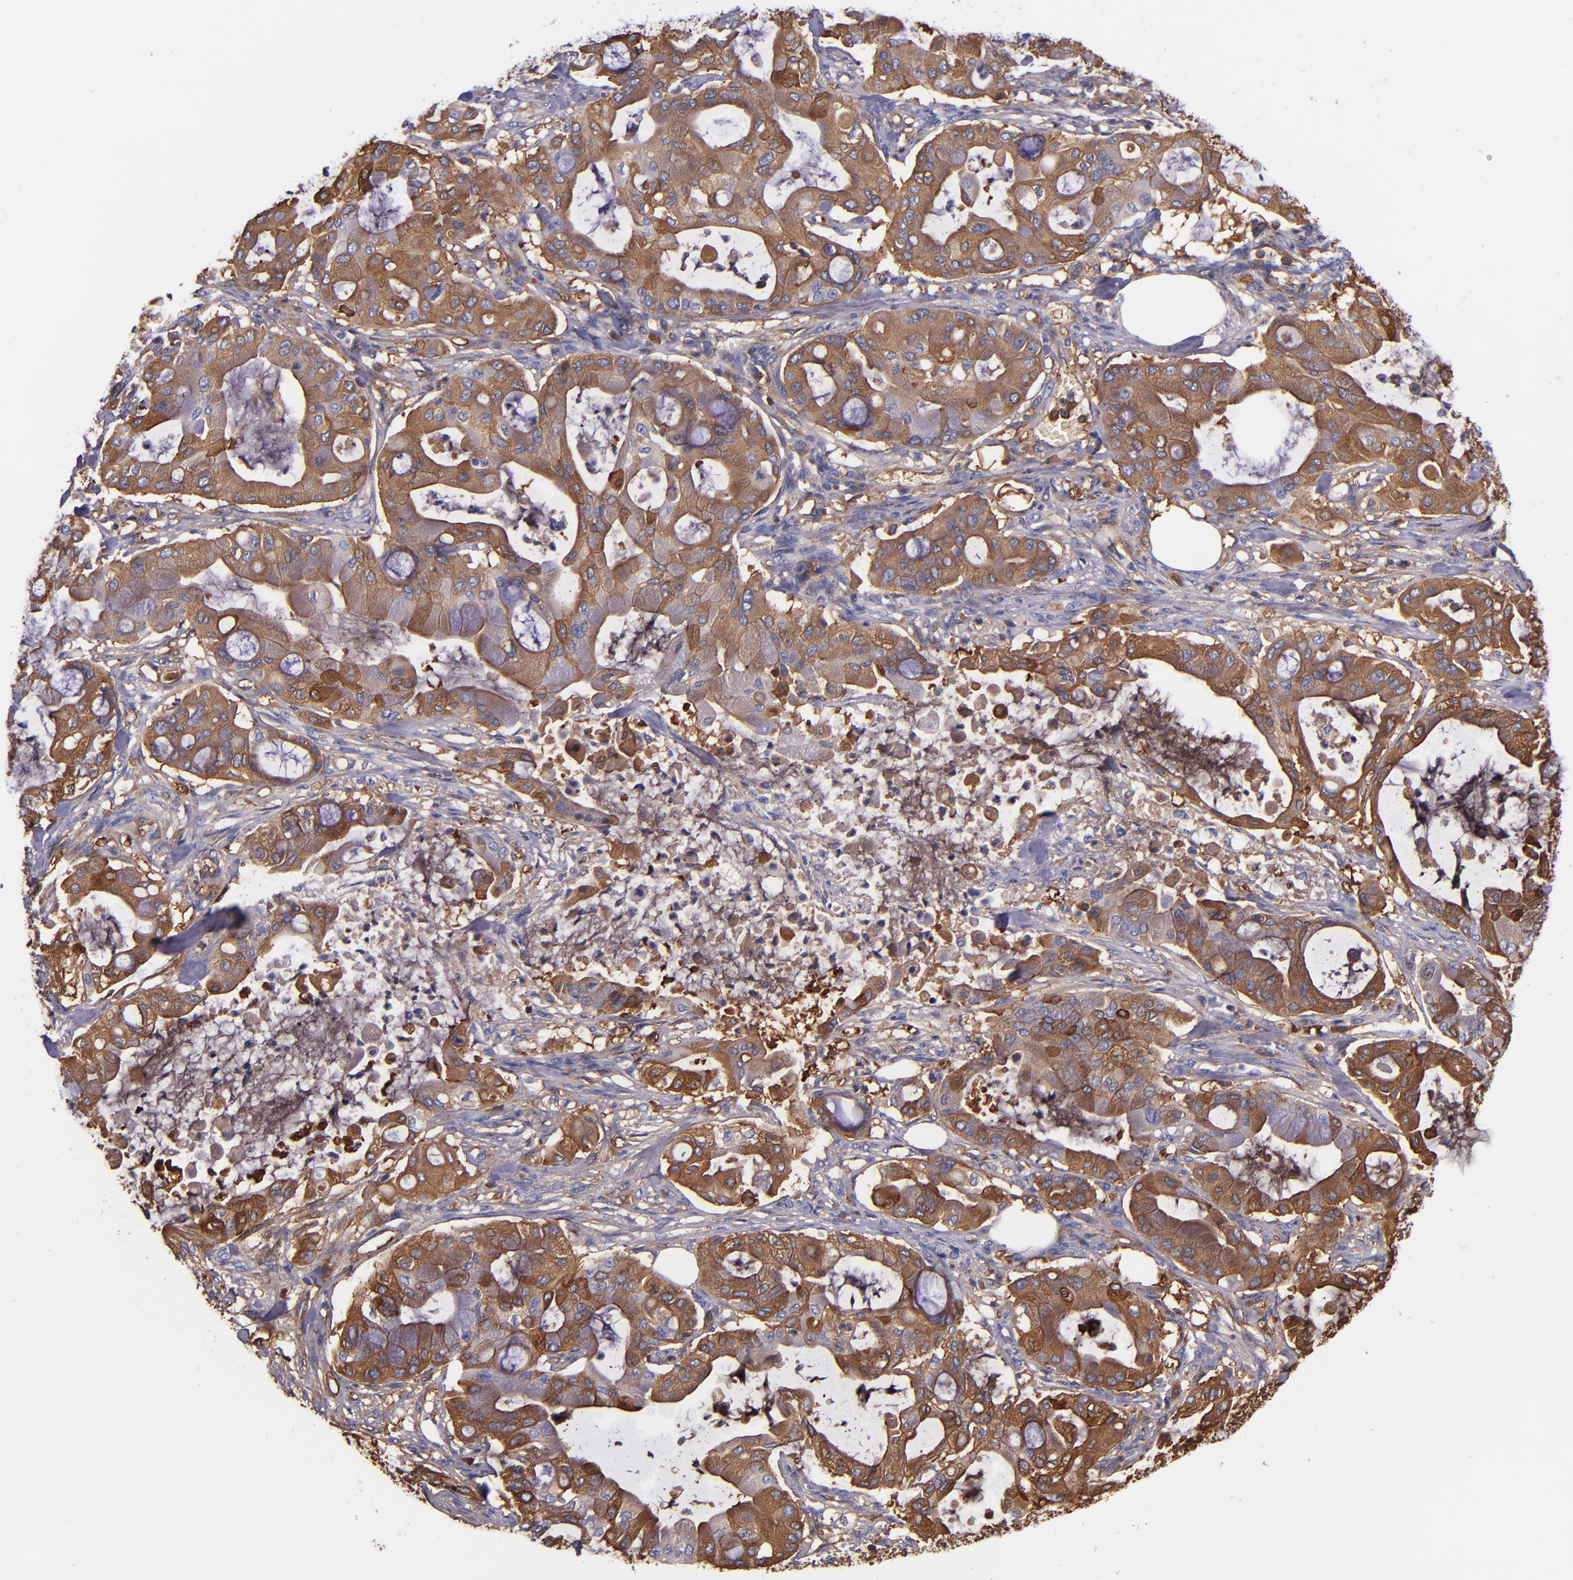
{"staining": {"intensity": "strong", "quantity": ">75%", "location": "cytoplasmic/membranous"}, "tissue": "pancreatic cancer", "cell_type": "Tumor cells", "image_type": "cancer", "snomed": [{"axis": "morphology", "description": "Adenocarcinoma, NOS"}, {"axis": "morphology", "description": "Adenocarcinoma, metastatic, NOS"}, {"axis": "topography", "description": "Lymph node"}, {"axis": "topography", "description": "Pancreas"}, {"axis": "topography", "description": "Duodenum"}], "caption": "Strong cytoplasmic/membranous protein positivity is appreciated in approximately >75% of tumor cells in pancreatic cancer.", "gene": "IVL", "patient": {"sex": "female", "age": 64}}